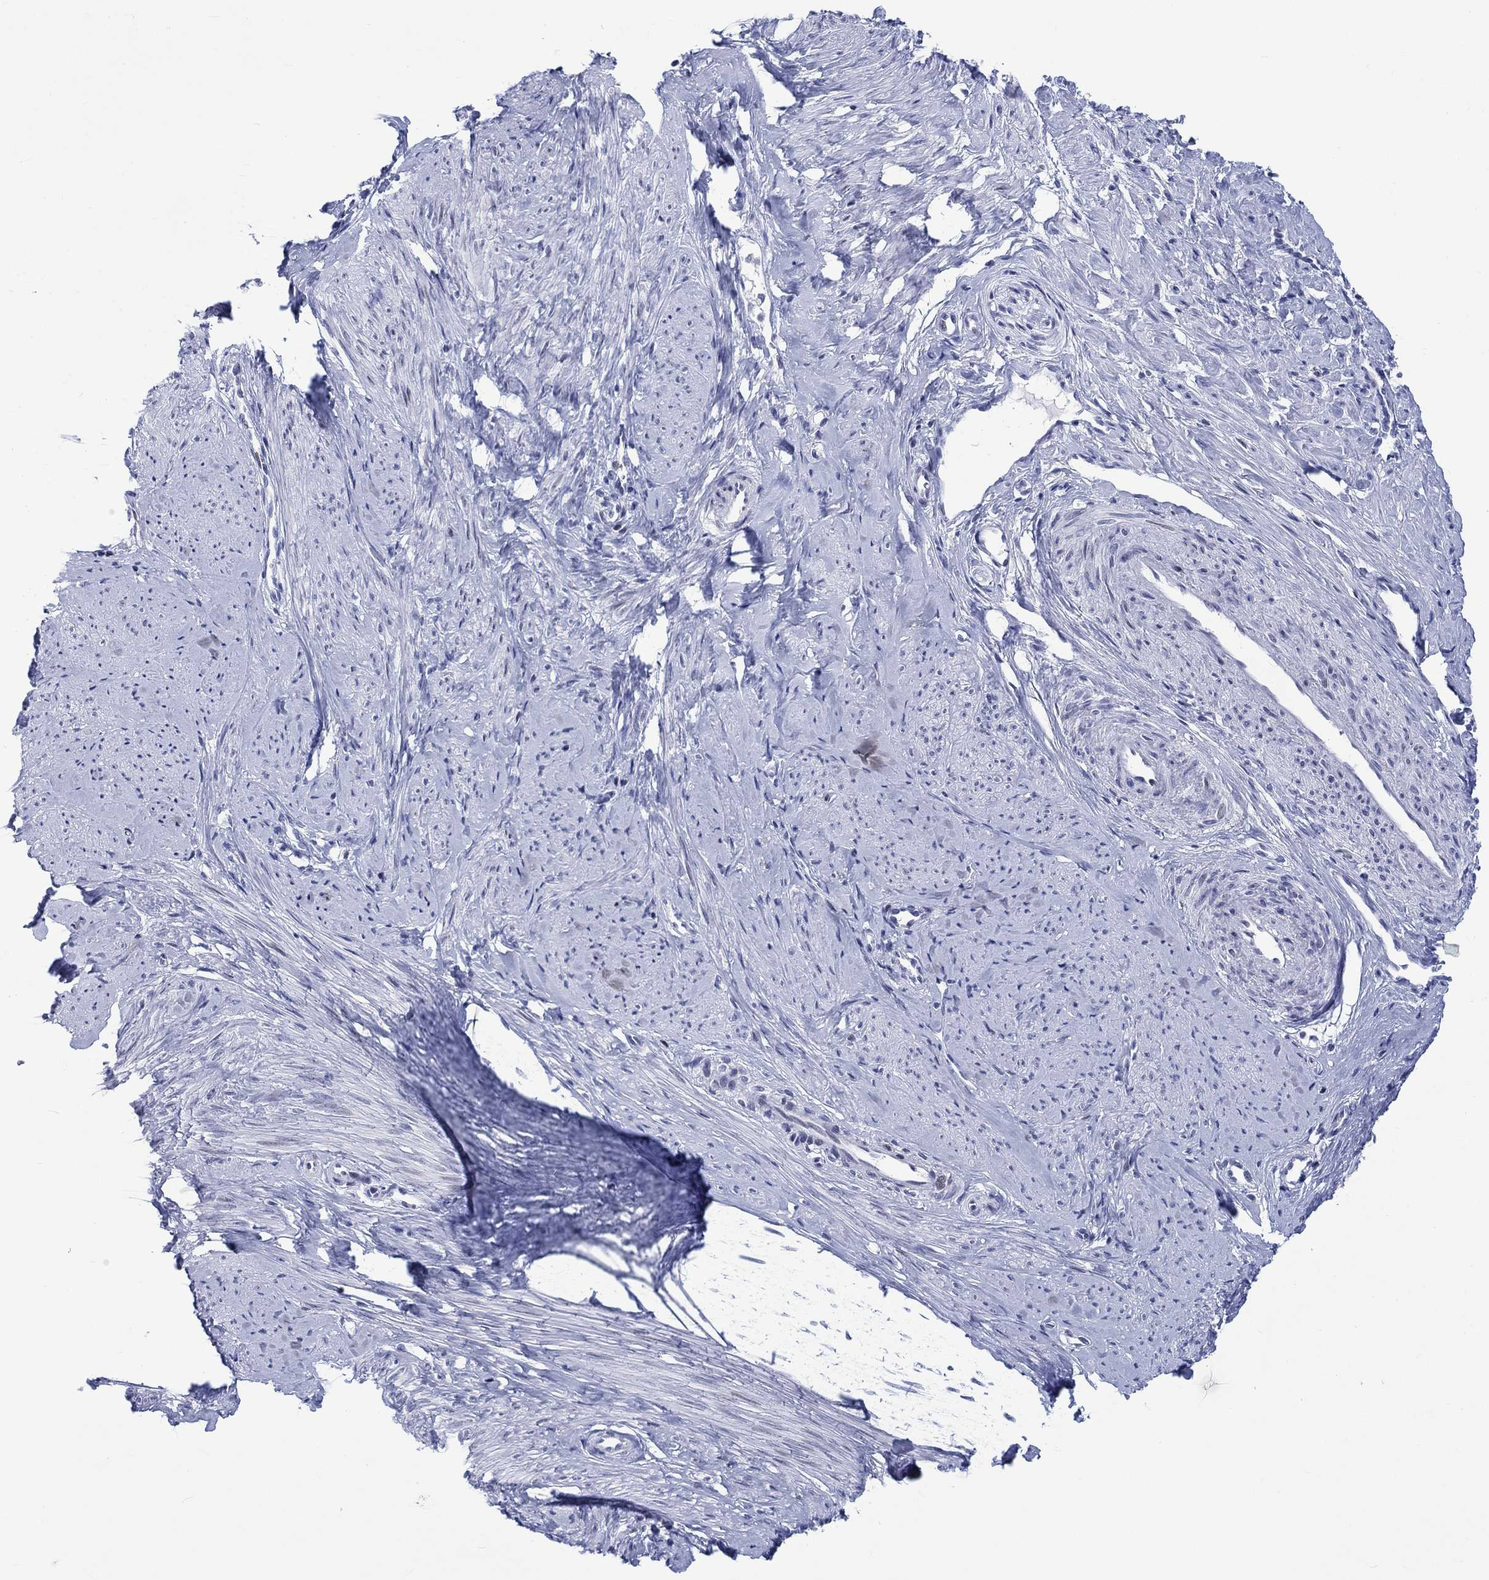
{"staining": {"intensity": "negative", "quantity": "none", "location": "none"}, "tissue": "smooth muscle", "cell_type": "Smooth muscle cells", "image_type": "normal", "snomed": [{"axis": "morphology", "description": "Normal tissue, NOS"}, {"axis": "topography", "description": "Smooth muscle"}], "caption": "This histopathology image is of normal smooth muscle stained with immunohistochemistry (IHC) to label a protein in brown with the nuclei are counter-stained blue. There is no expression in smooth muscle cells.", "gene": "CDCA2", "patient": {"sex": "female", "age": 48}}